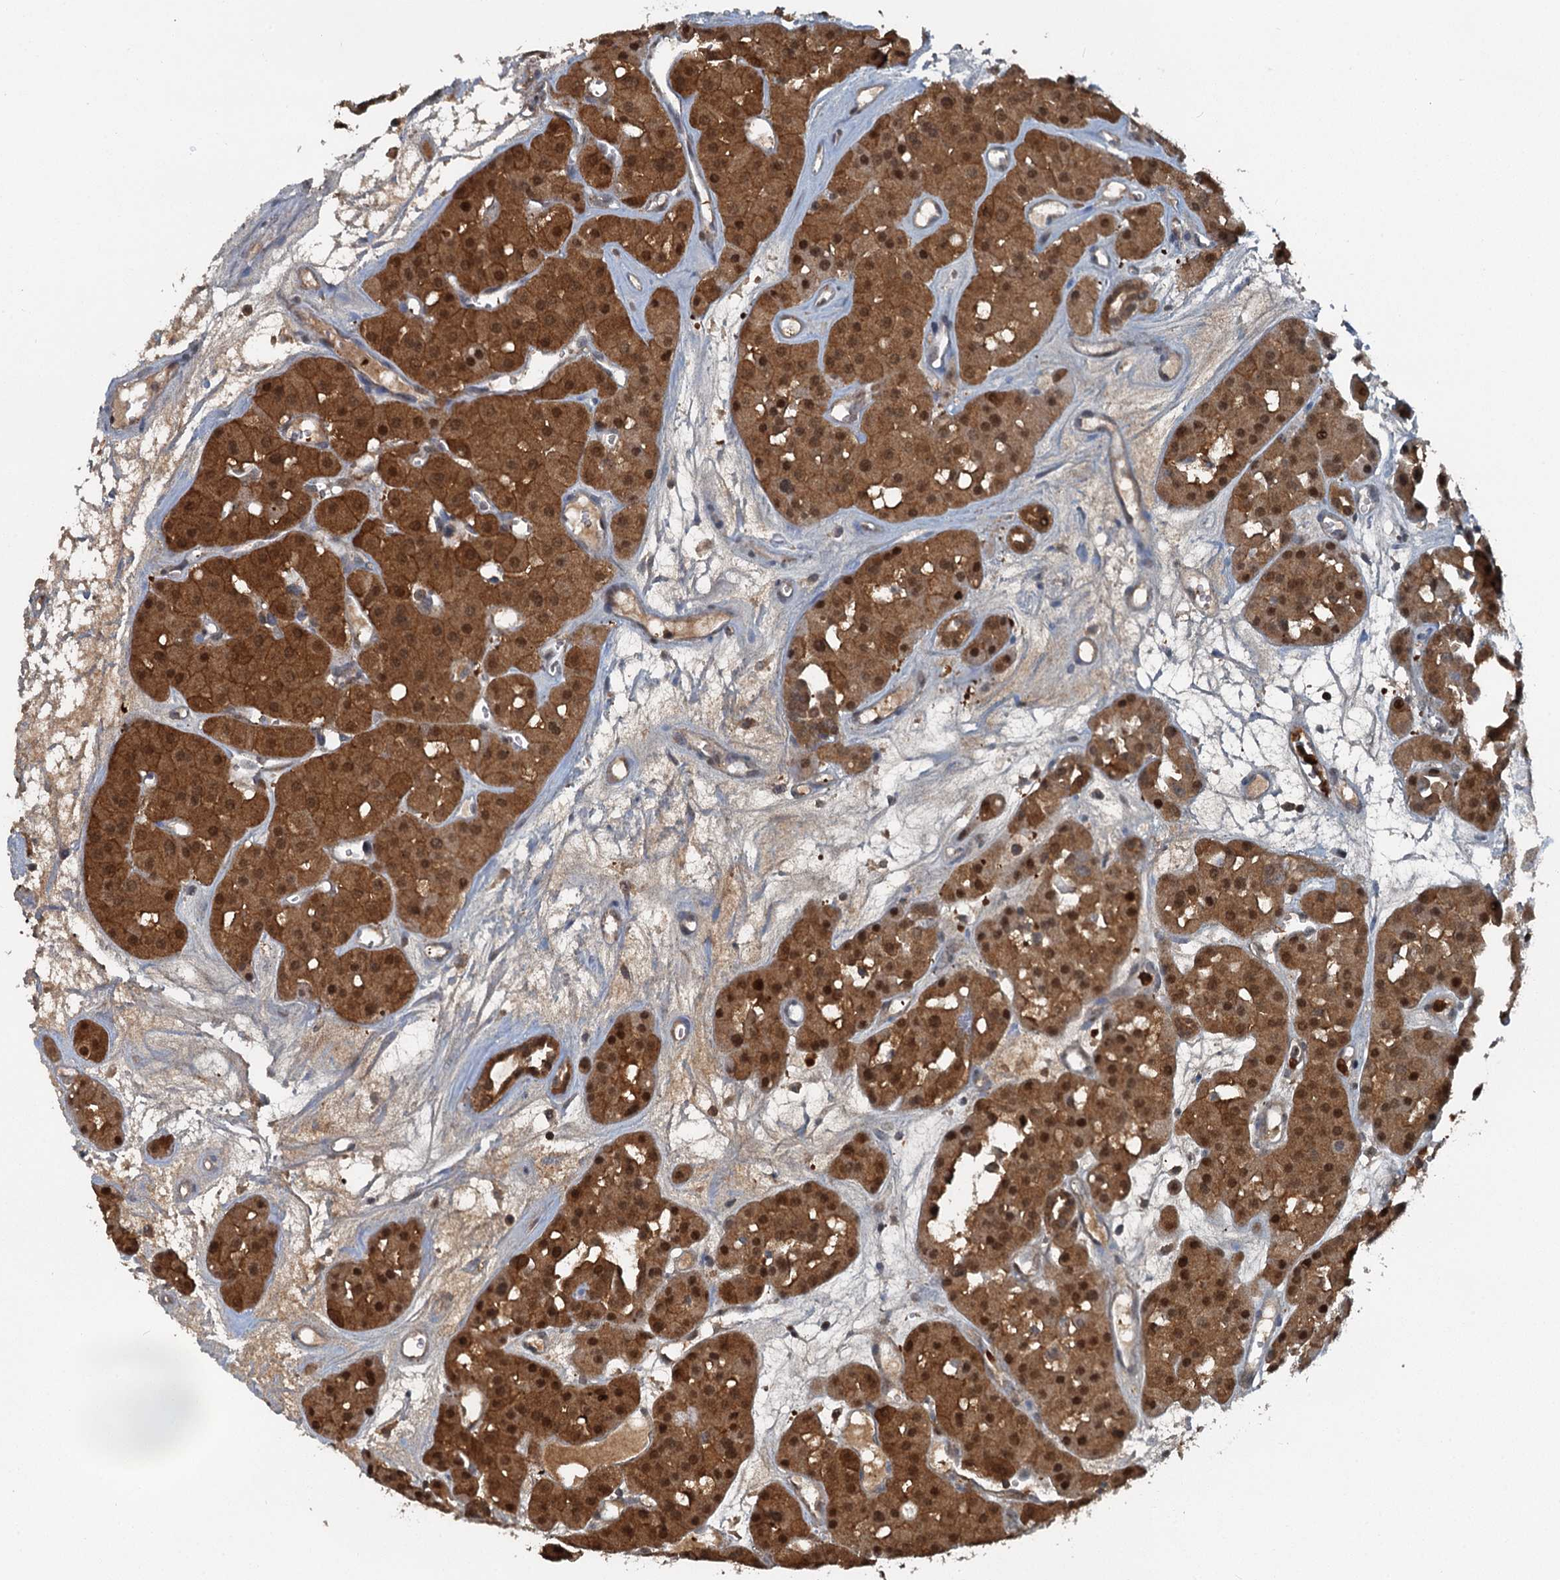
{"staining": {"intensity": "strong", "quantity": ">75%", "location": "cytoplasmic/membranous,nuclear"}, "tissue": "renal cancer", "cell_type": "Tumor cells", "image_type": "cancer", "snomed": [{"axis": "morphology", "description": "Carcinoma, NOS"}, {"axis": "topography", "description": "Kidney"}], "caption": "Renal carcinoma stained with IHC demonstrates strong cytoplasmic/membranous and nuclear expression in approximately >75% of tumor cells. (Stains: DAB (3,3'-diaminobenzidine) in brown, nuclei in blue, Microscopy: brightfield microscopy at high magnification).", "gene": "GPI", "patient": {"sex": "female", "age": 75}}